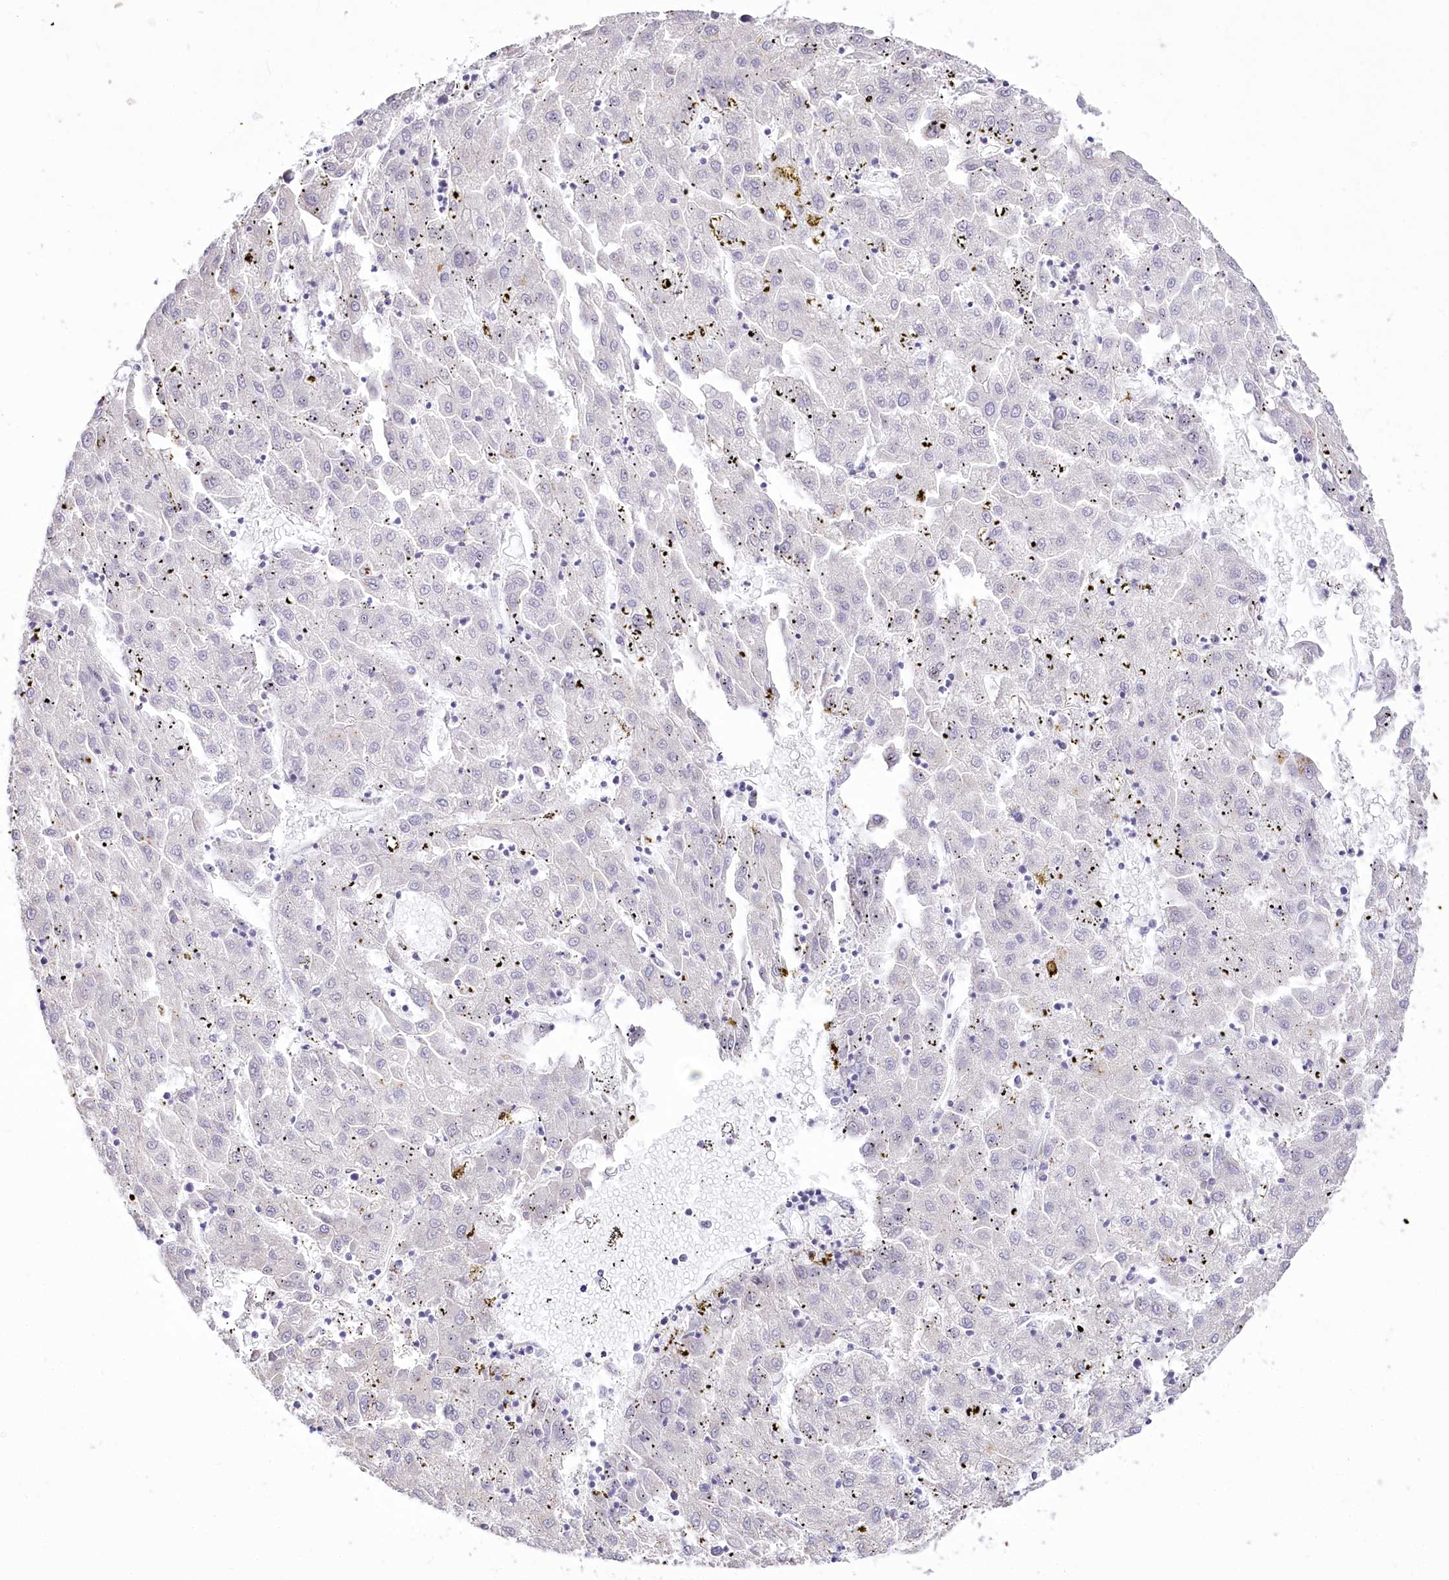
{"staining": {"intensity": "negative", "quantity": "none", "location": "none"}, "tissue": "liver cancer", "cell_type": "Tumor cells", "image_type": "cancer", "snomed": [{"axis": "morphology", "description": "Carcinoma, Hepatocellular, NOS"}, {"axis": "topography", "description": "Liver"}], "caption": "Tumor cells are negative for brown protein staining in liver hepatocellular carcinoma. (Brightfield microscopy of DAB IHC at high magnification).", "gene": "SYNPO2", "patient": {"sex": "male", "age": 72}}